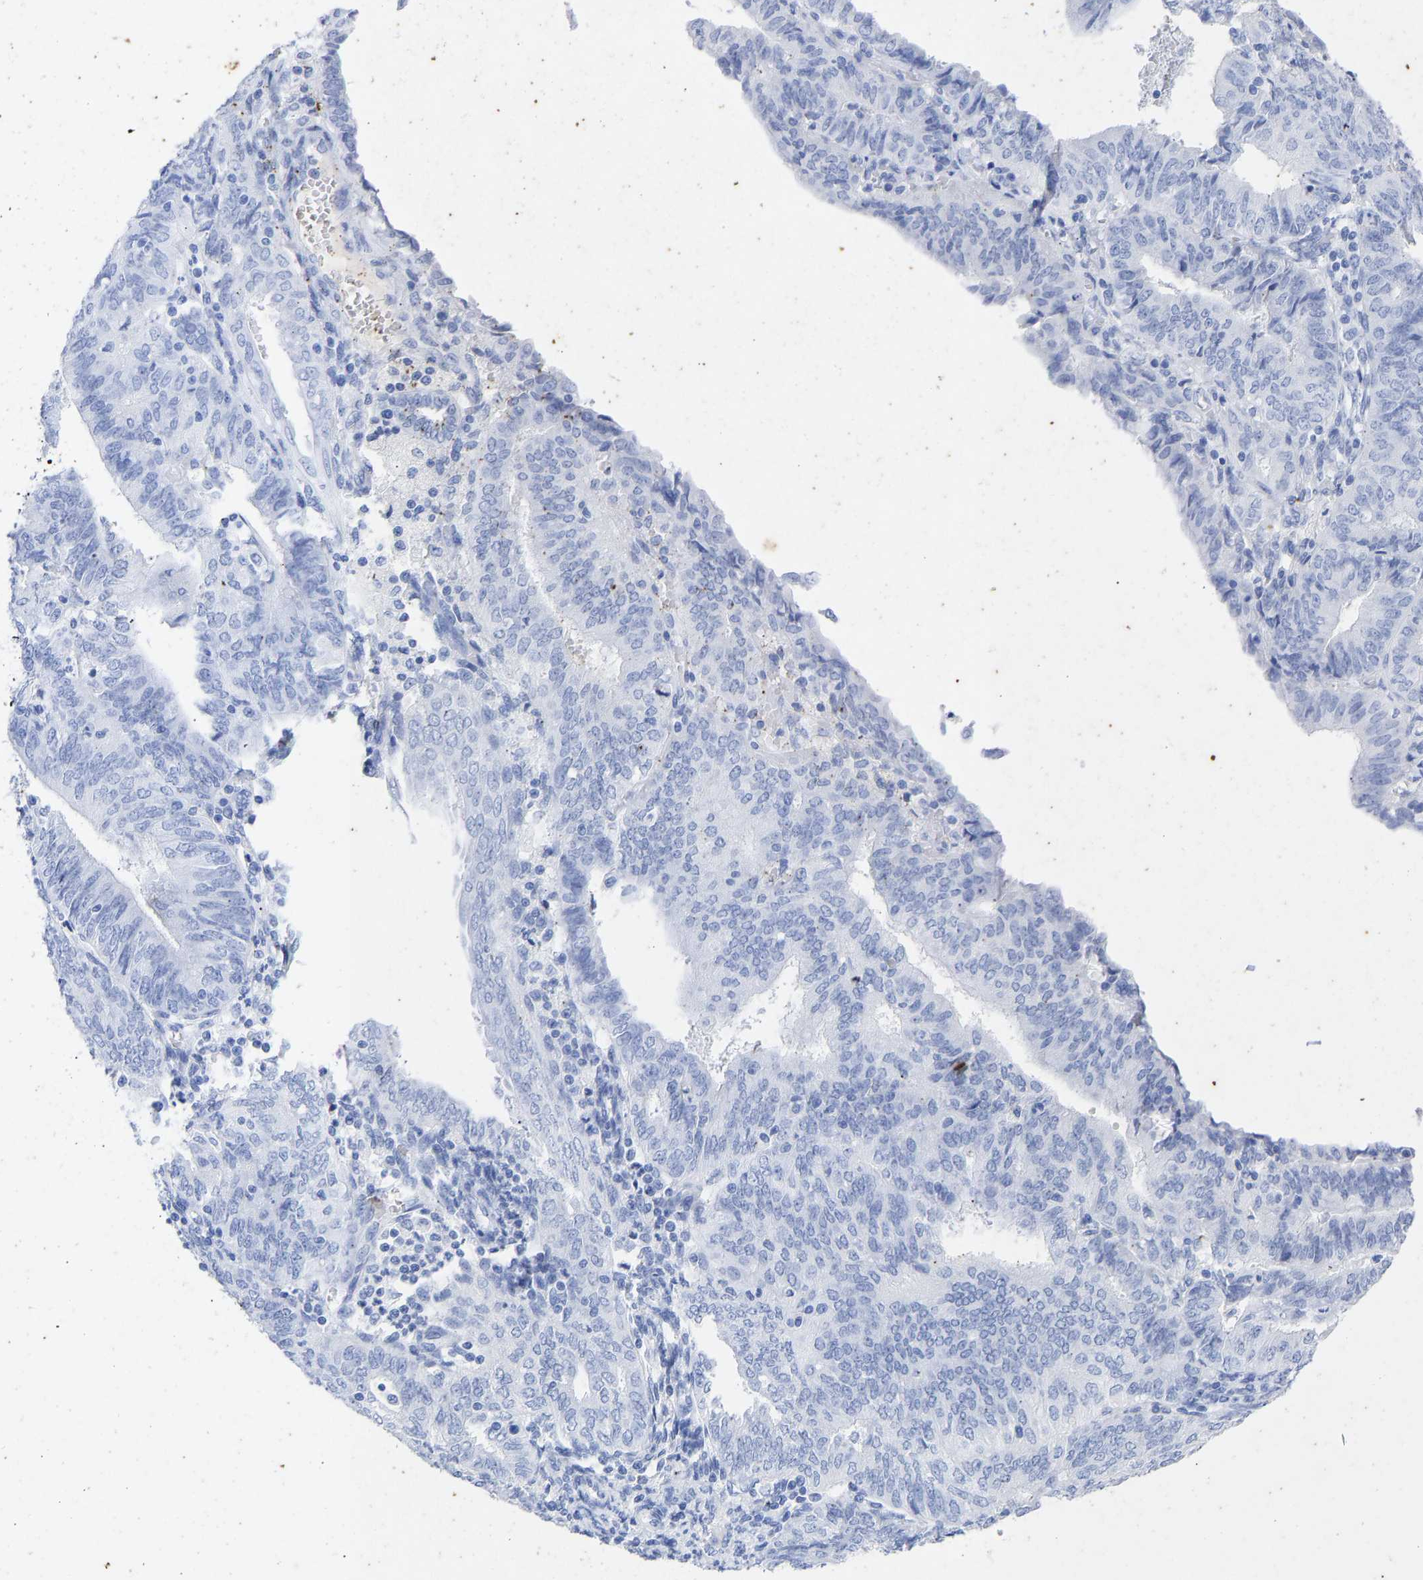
{"staining": {"intensity": "negative", "quantity": "none", "location": "none"}, "tissue": "endometrial cancer", "cell_type": "Tumor cells", "image_type": "cancer", "snomed": [{"axis": "morphology", "description": "Adenocarcinoma, NOS"}, {"axis": "topography", "description": "Endometrium"}], "caption": "The histopathology image shows no staining of tumor cells in adenocarcinoma (endometrial).", "gene": "KRT1", "patient": {"sex": "female", "age": 58}}